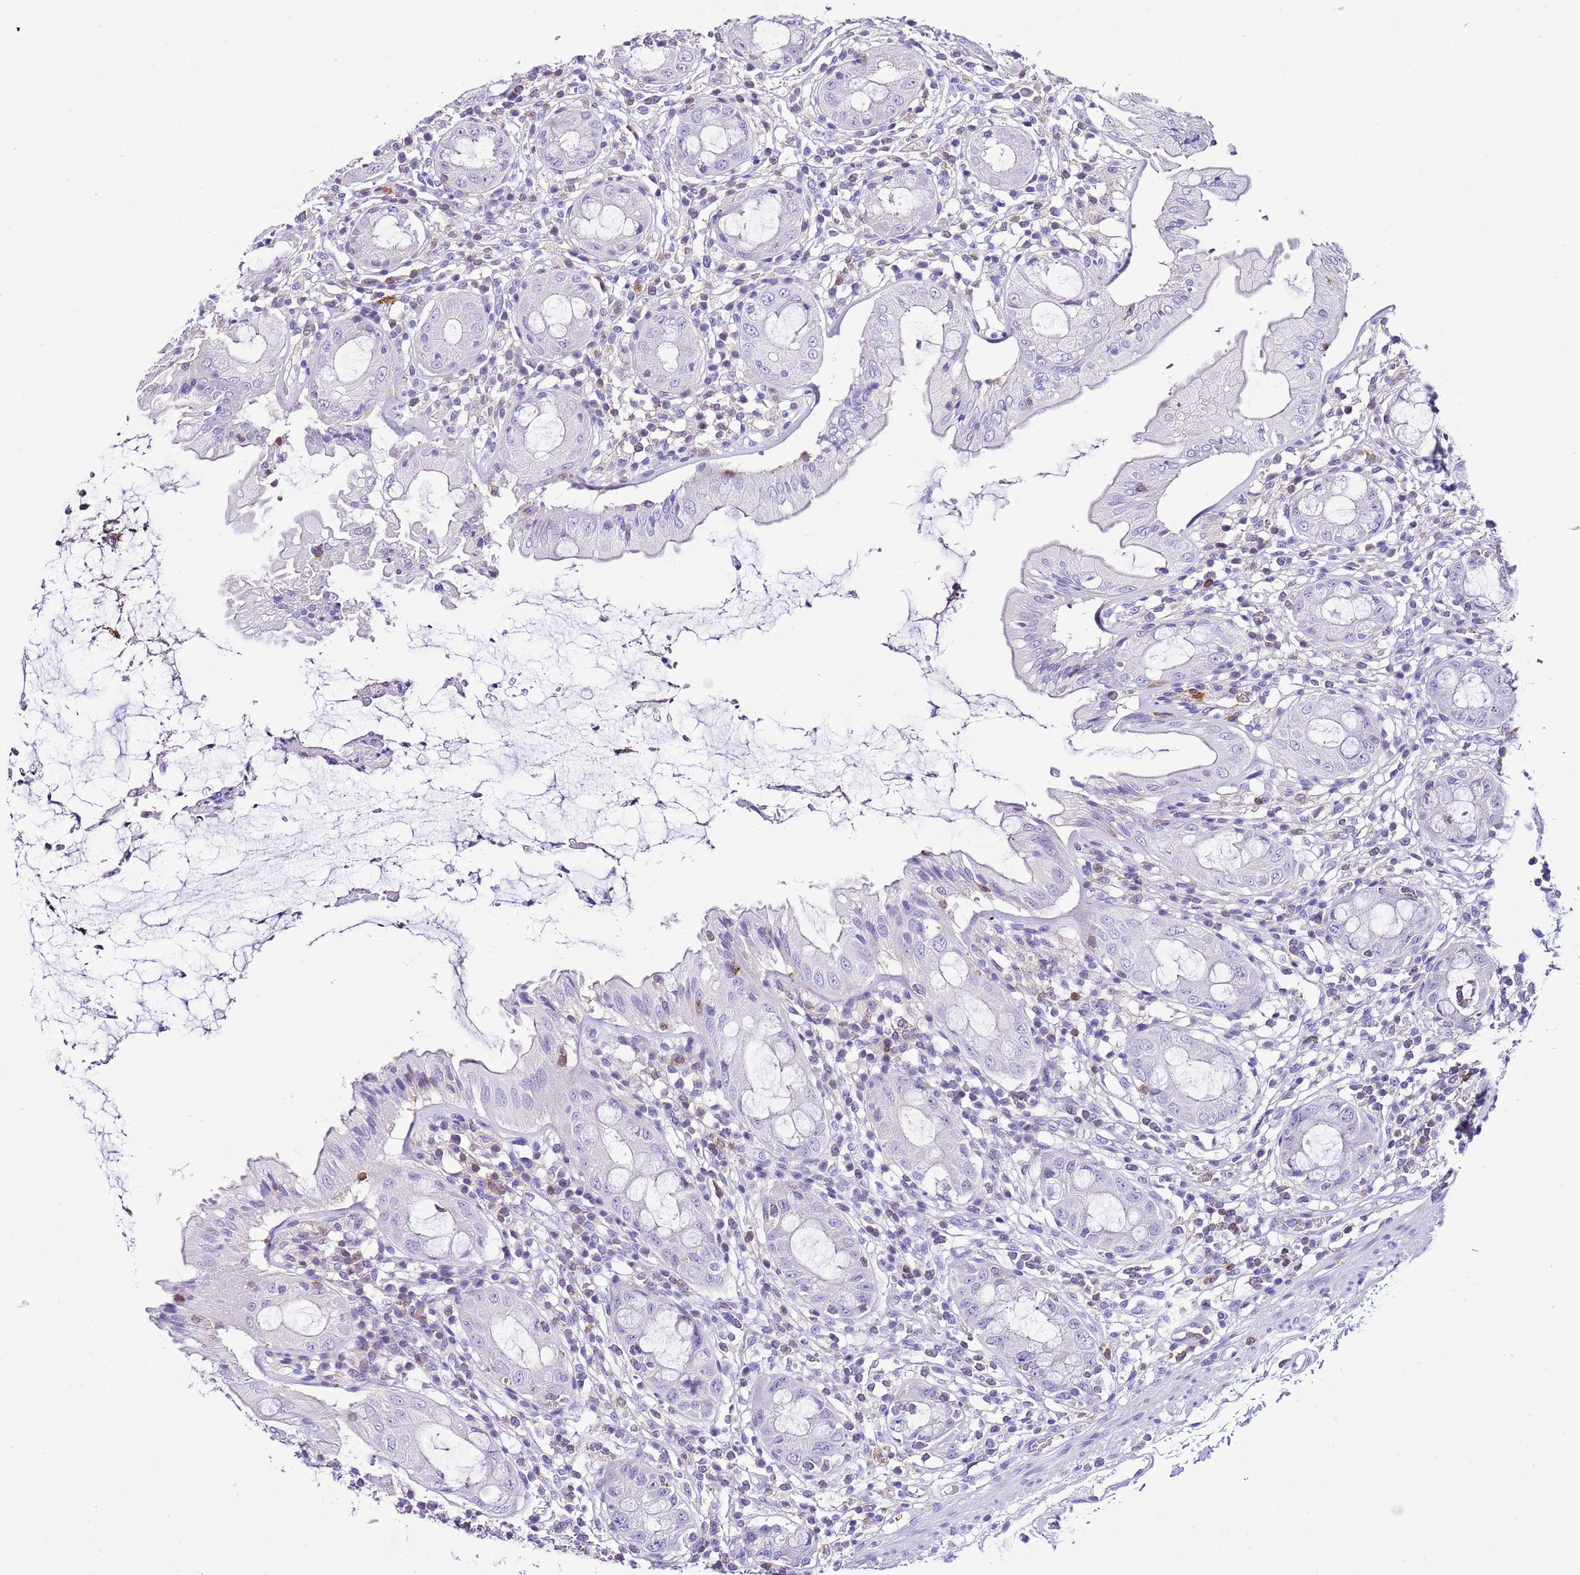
{"staining": {"intensity": "negative", "quantity": "none", "location": "none"}, "tissue": "rectum", "cell_type": "Glandular cells", "image_type": "normal", "snomed": [{"axis": "morphology", "description": "Normal tissue, NOS"}, {"axis": "topography", "description": "Rectum"}], "caption": "A micrograph of rectum stained for a protein exhibits no brown staining in glandular cells. (Stains: DAB (3,3'-diaminobenzidine) immunohistochemistry (IHC) with hematoxylin counter stain, Microscopy: brightfield microscopy at high magnification).", "gene": "CNN2", "patient": {"sex": "female", "age": 57}}